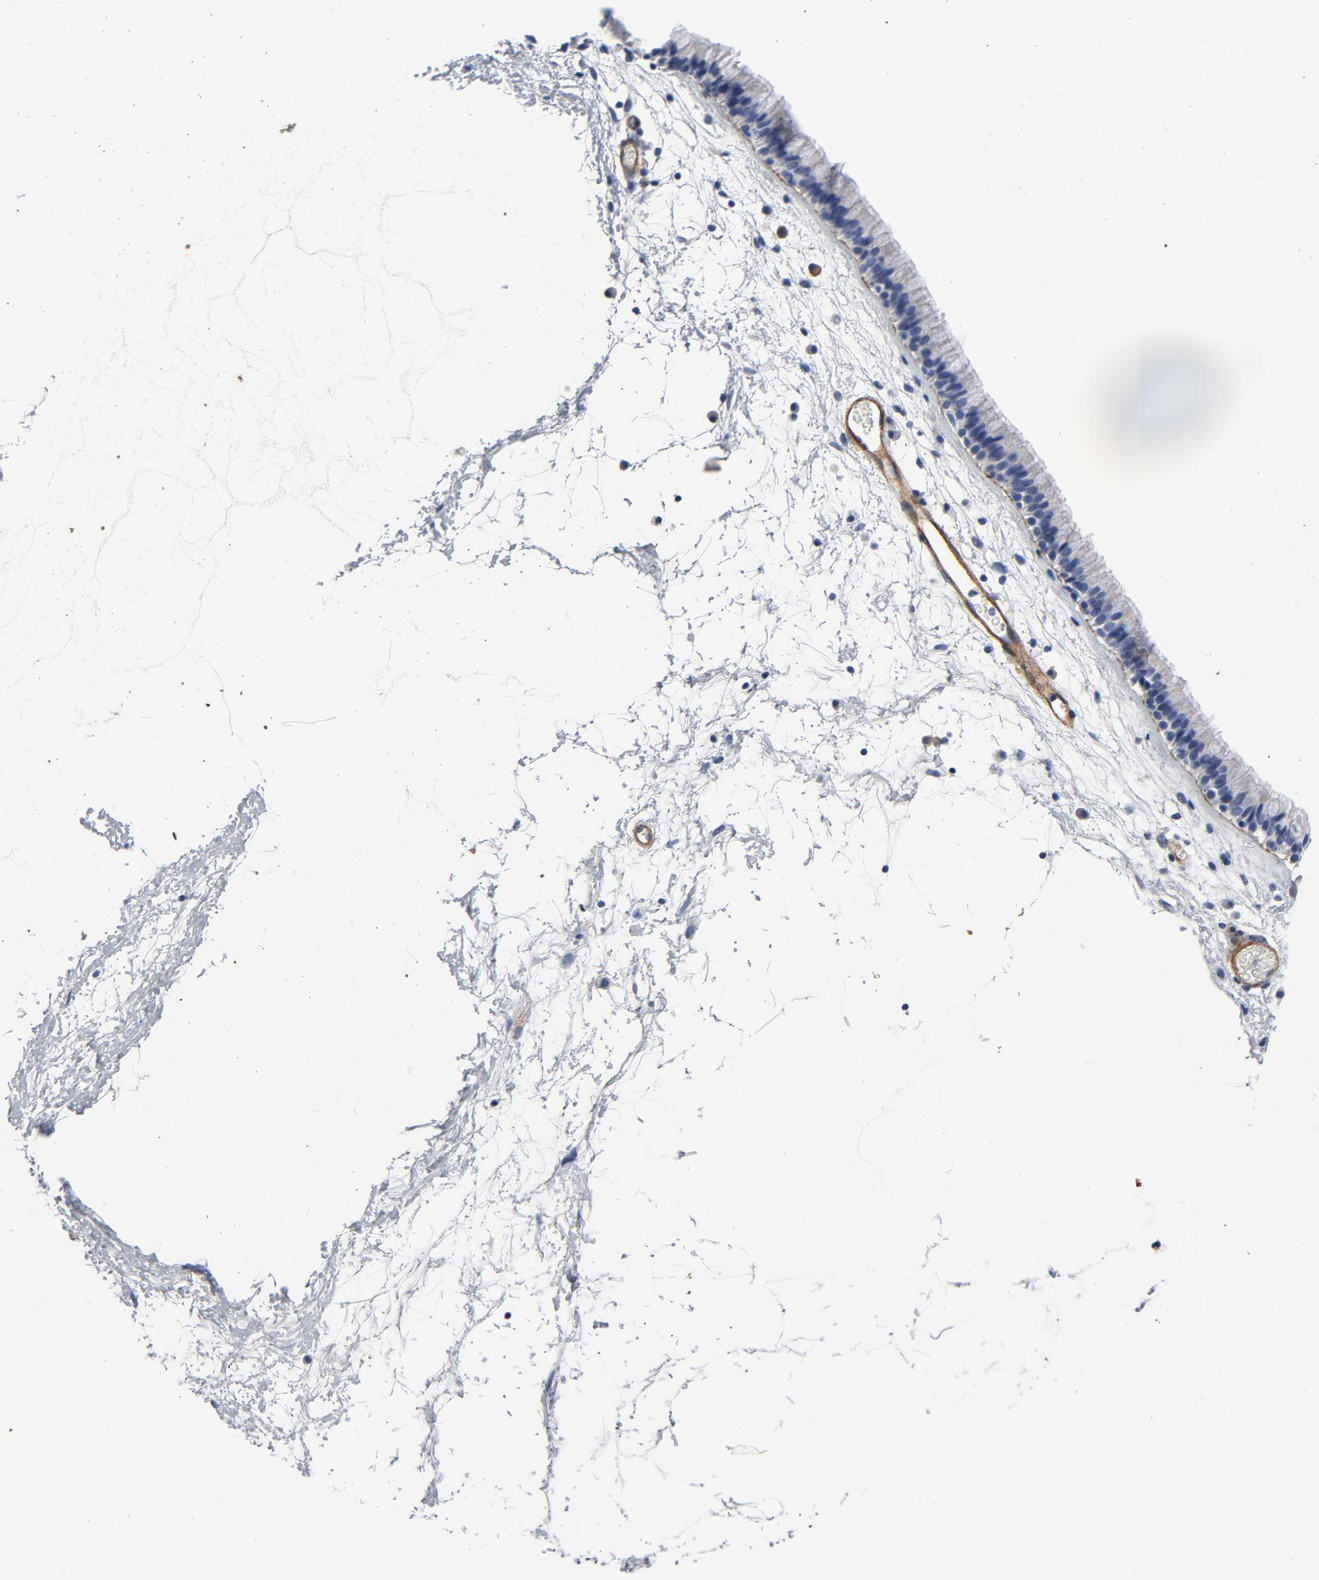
{"staining": {"intensity": "moderate", "quantity": "<25%", "location": "cytoplasmic/membranous"}, "tissue": "nasopharynx", "cell_type": "Respiratory epithelial cells", "image_type": "normal", "snomed": [{"axis": "morphology", "description": "Normal tissue, NOS"}, {"axis": "morphology", "description": "Inflammation, NOS"}, {"axis": "topography", "description": "Nasopharynx"}], "caption": "Brown immunohistochemical staining in normal human nasopharynx demonstrates moderate cytoplasmic/membranous positivity in about <25% of respiratory epithelial cells. (DAB = brown stain, brightfield microscopy at high magnification).", "gene": "LAMC1", "patient": {"sex": "male", "age": 48}}